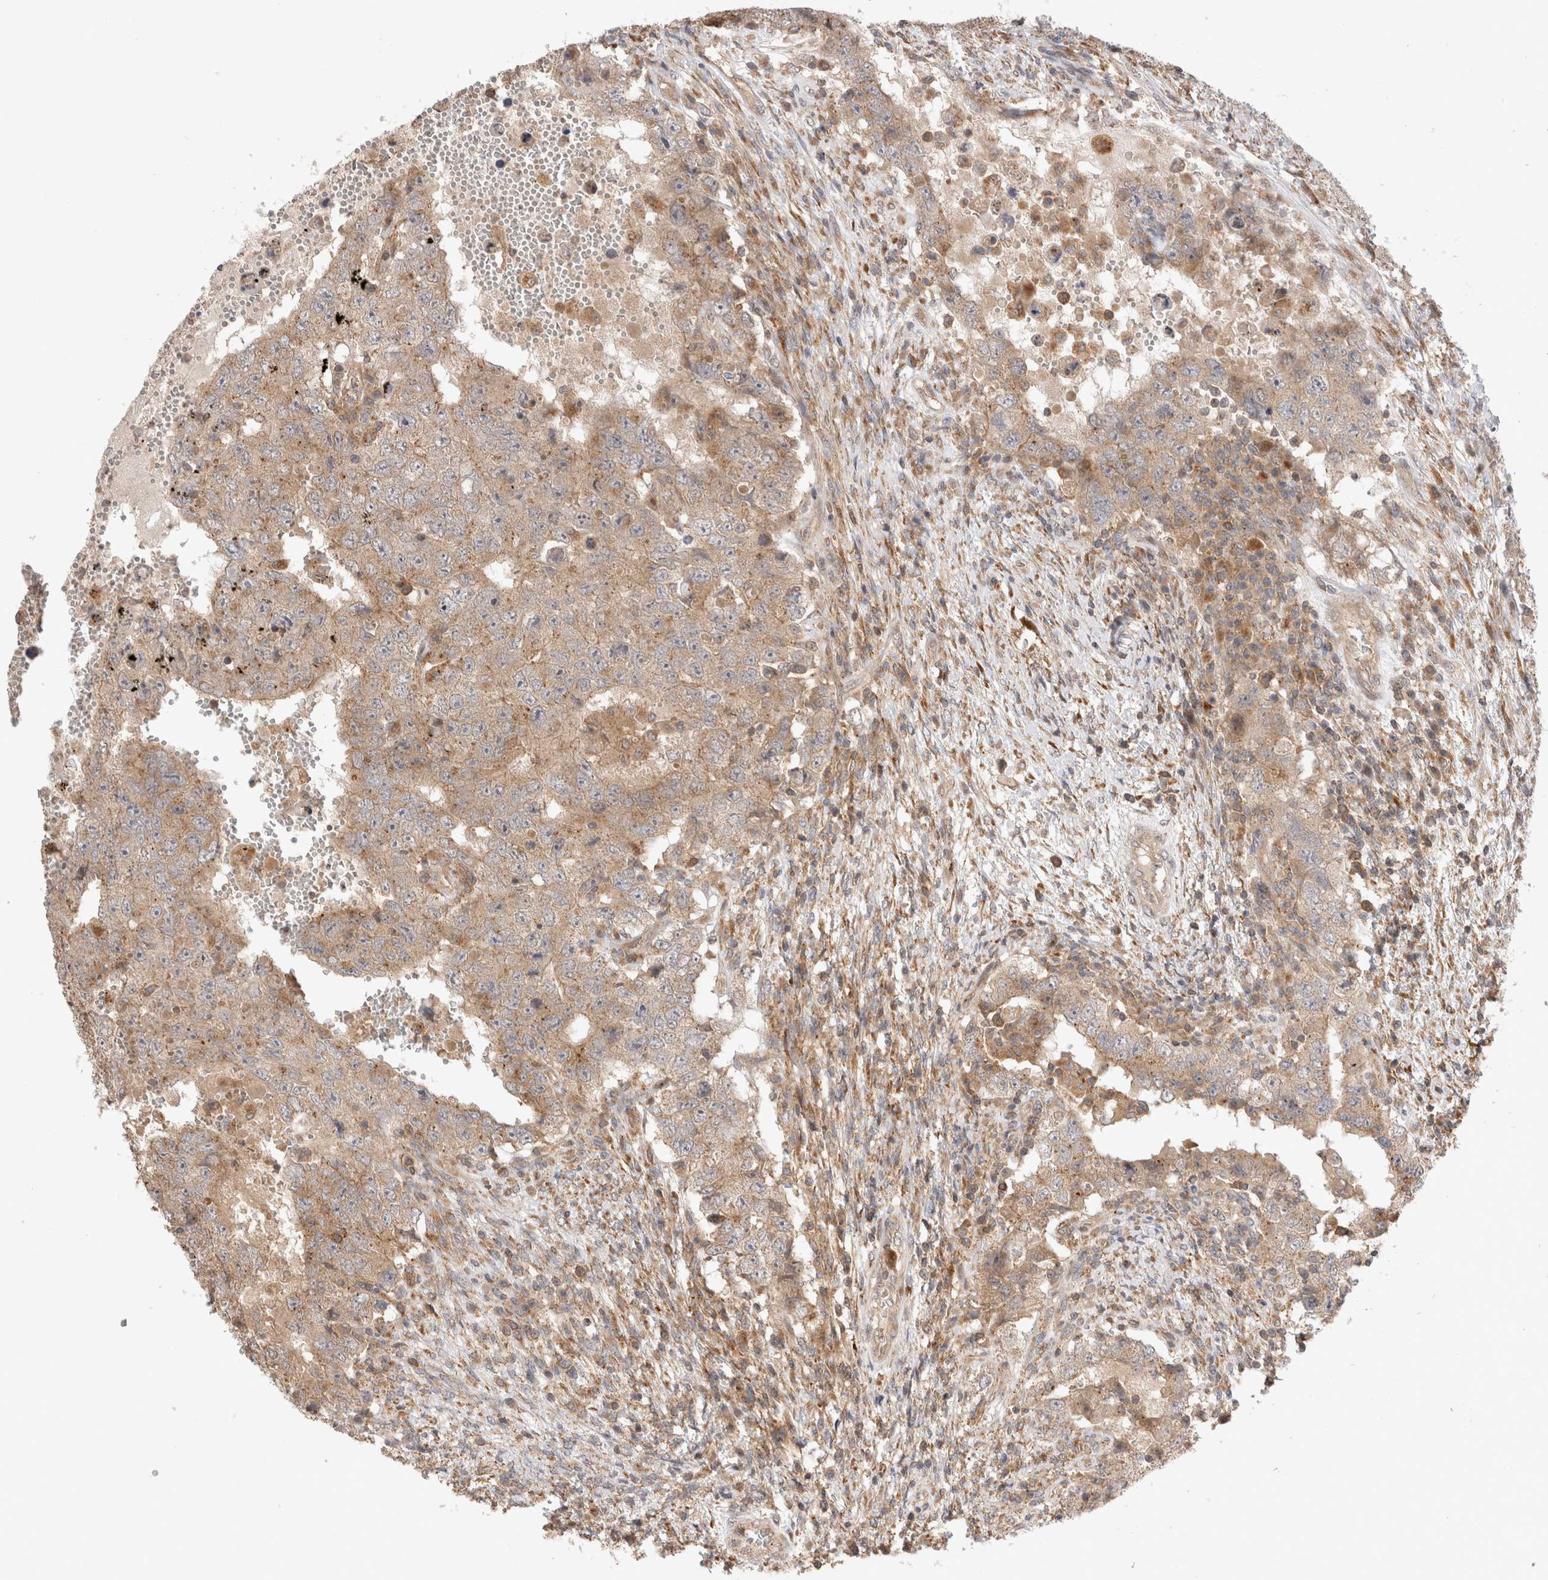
{"staining": {"intensity": "weak", "quantity": ">75%", "location": "cytoplasmic/membranous"}, "tissue": "testis cancer", "cell_type": "Tumor cells", "image_type": "cancer", "snomed": [{"axis": "morphology", "description": "Carcinoma, Embryonal, NOS"}, {"axis": "topography", "description": "Testis"}], "caption": "A low amount of weak cytoplasmic/membranous positivity is appreciated in about >75% of tumor cells in testis cancer tissue.", "gene": "VPS28", "patient": {"sex": "male", "age": 26}}